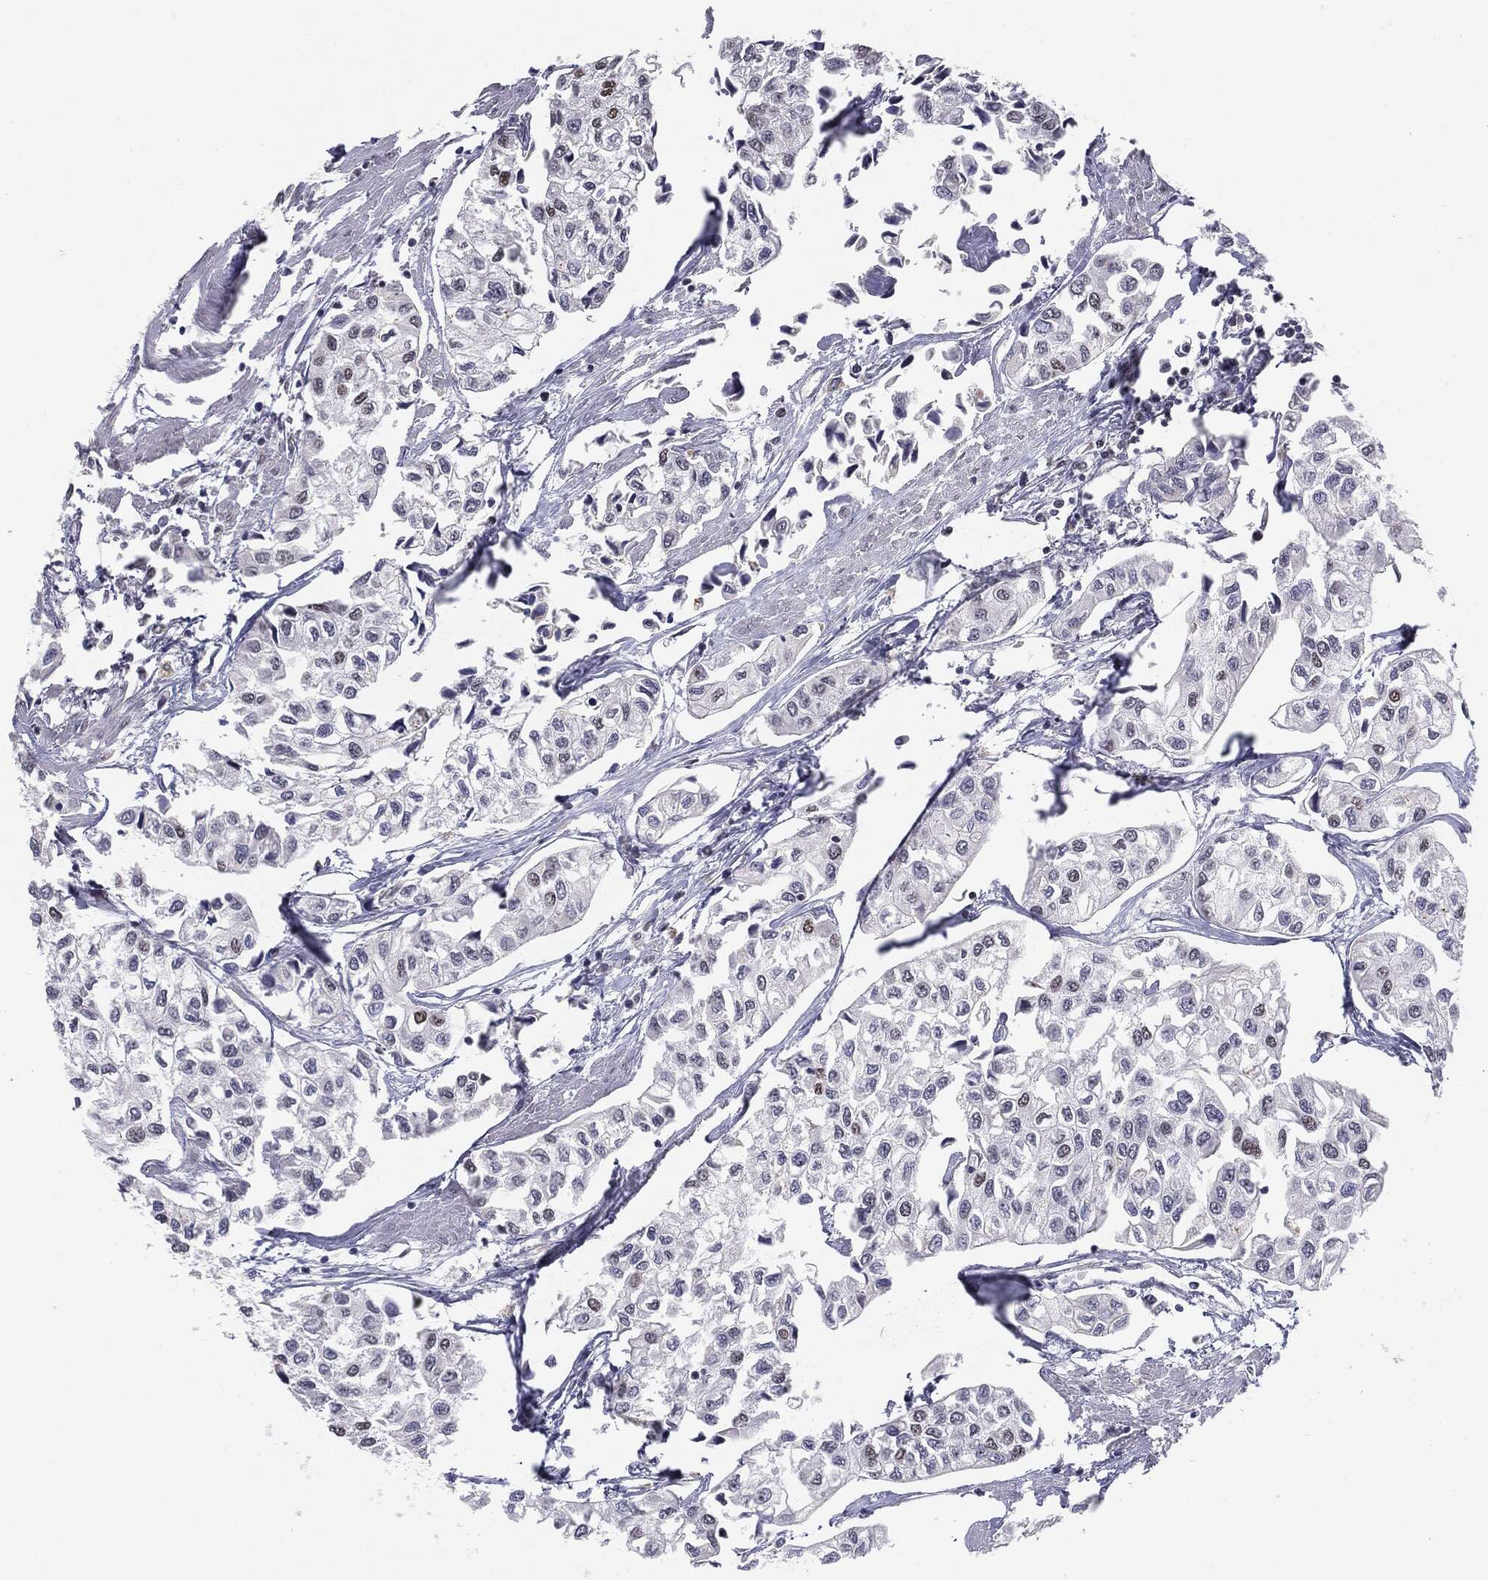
{"staining": {"intensity": "strong", "quantity": "<25%", "location": "nuclear"}, "tissue": "urothelial cancer", "cell_type": "Tumor cells", "image_type": "cancer", "snomed": [{"axis": "morphology", "description": "Urothelial carcinoma, High grade"}, {"axis": "topography", "description": "Urinary bladder"}], "caption": "Immunohistochemistry (IHC) of human urothelial cancer reveals medium levels of strong nuclear staining in about <25% of tumor cells.", "gene": "MDC1", "patient": {"sex": "male", "age": 73}}